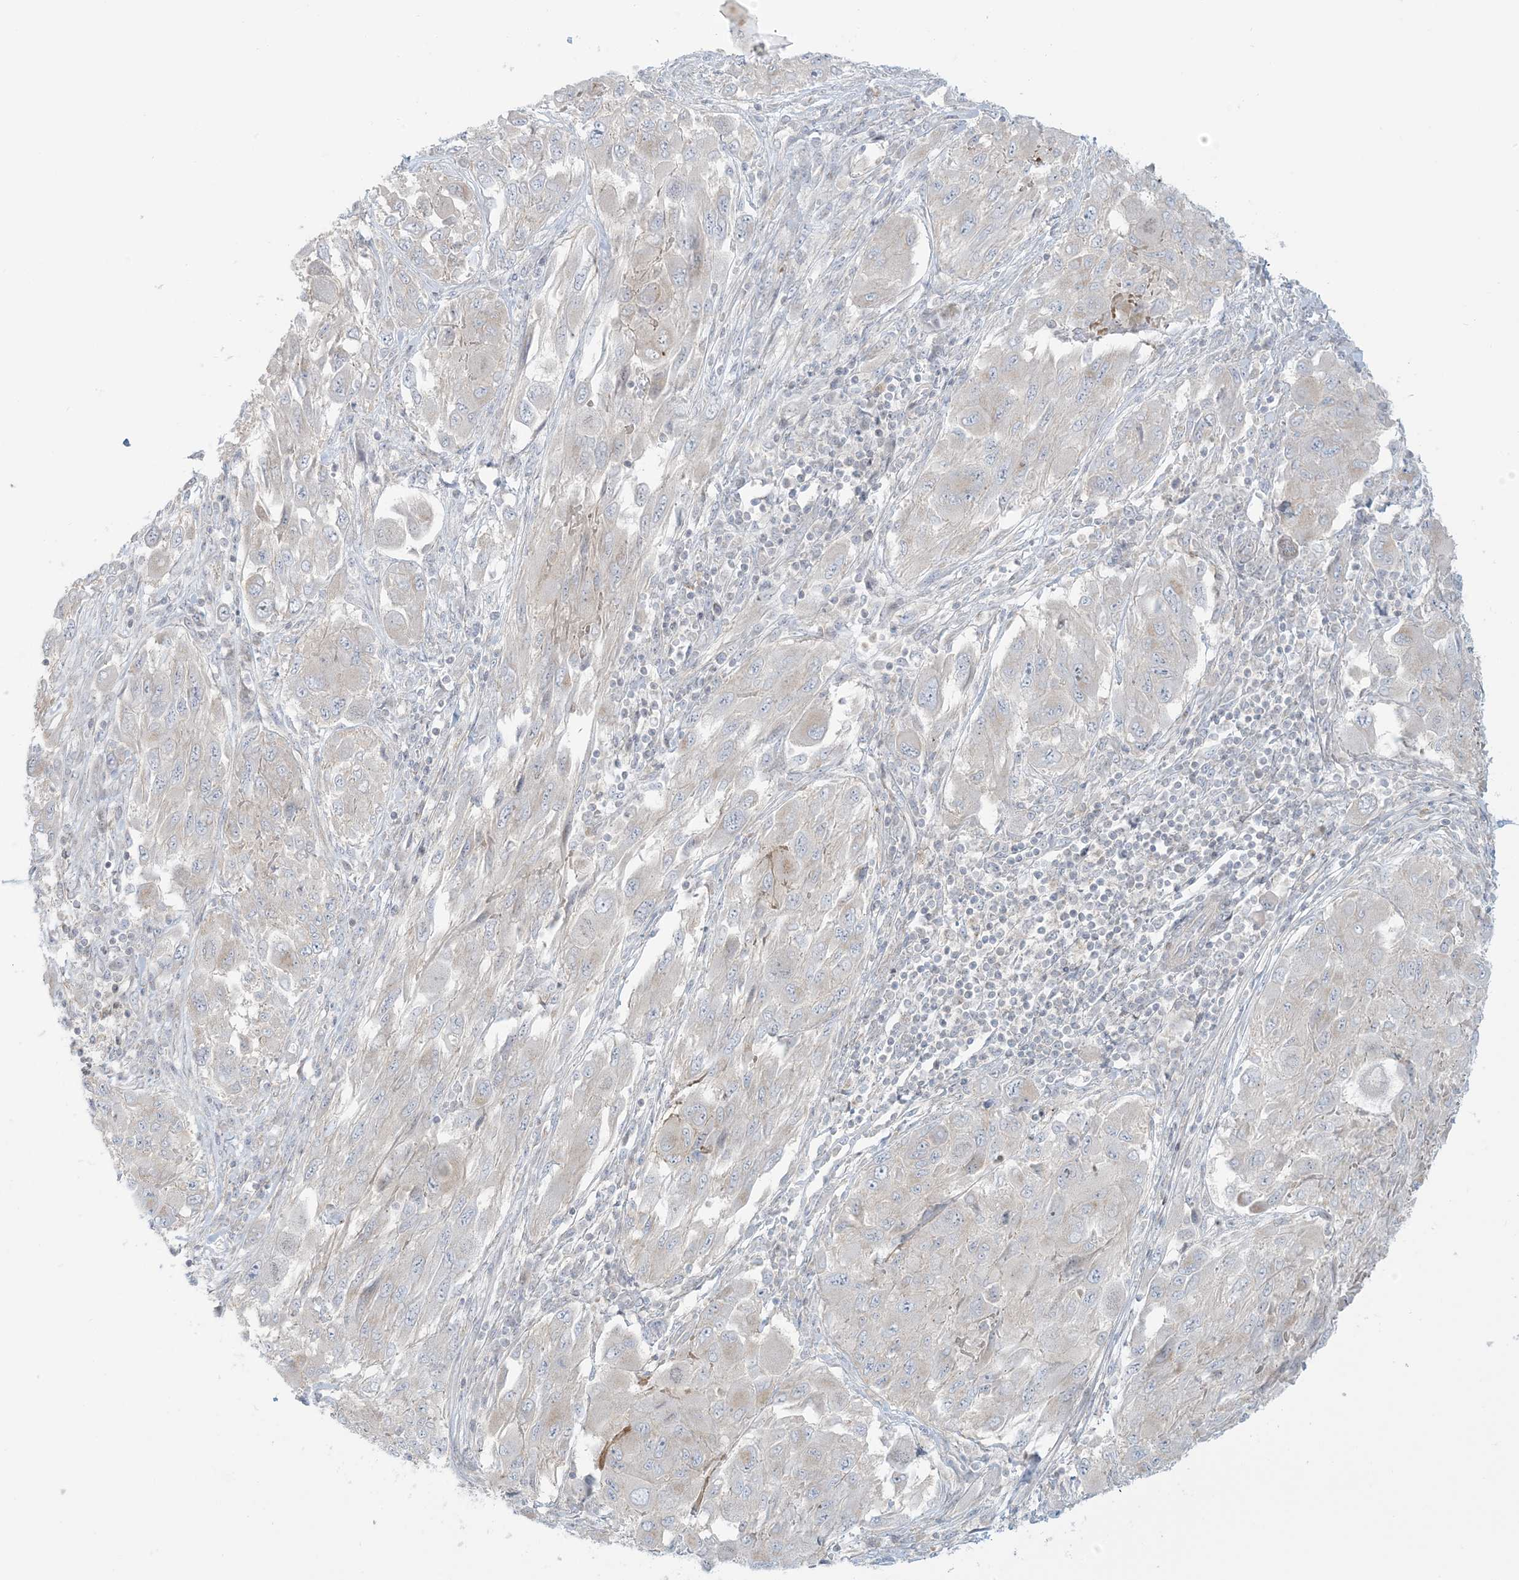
{"staining": {"intensity": "negative", "quantity": "none", "location": "none"}, "tissue": "melanoma", "cell_type": "Tumor cells", "image_type": "cancer", "snomed": [{"axis": "morphology", "description": "Malignant melanoma, NOS"}, {"axis": "topography", "description": "Skin"}], "caption": "The photomicrograph reveals no staining of tumor cells in malignant melanoma. (DAB (3,3'-diaminobenzidine) IHC, high magnification).", "gene": "AFTPH", "patient": {"sex": "female", "age": 91}}